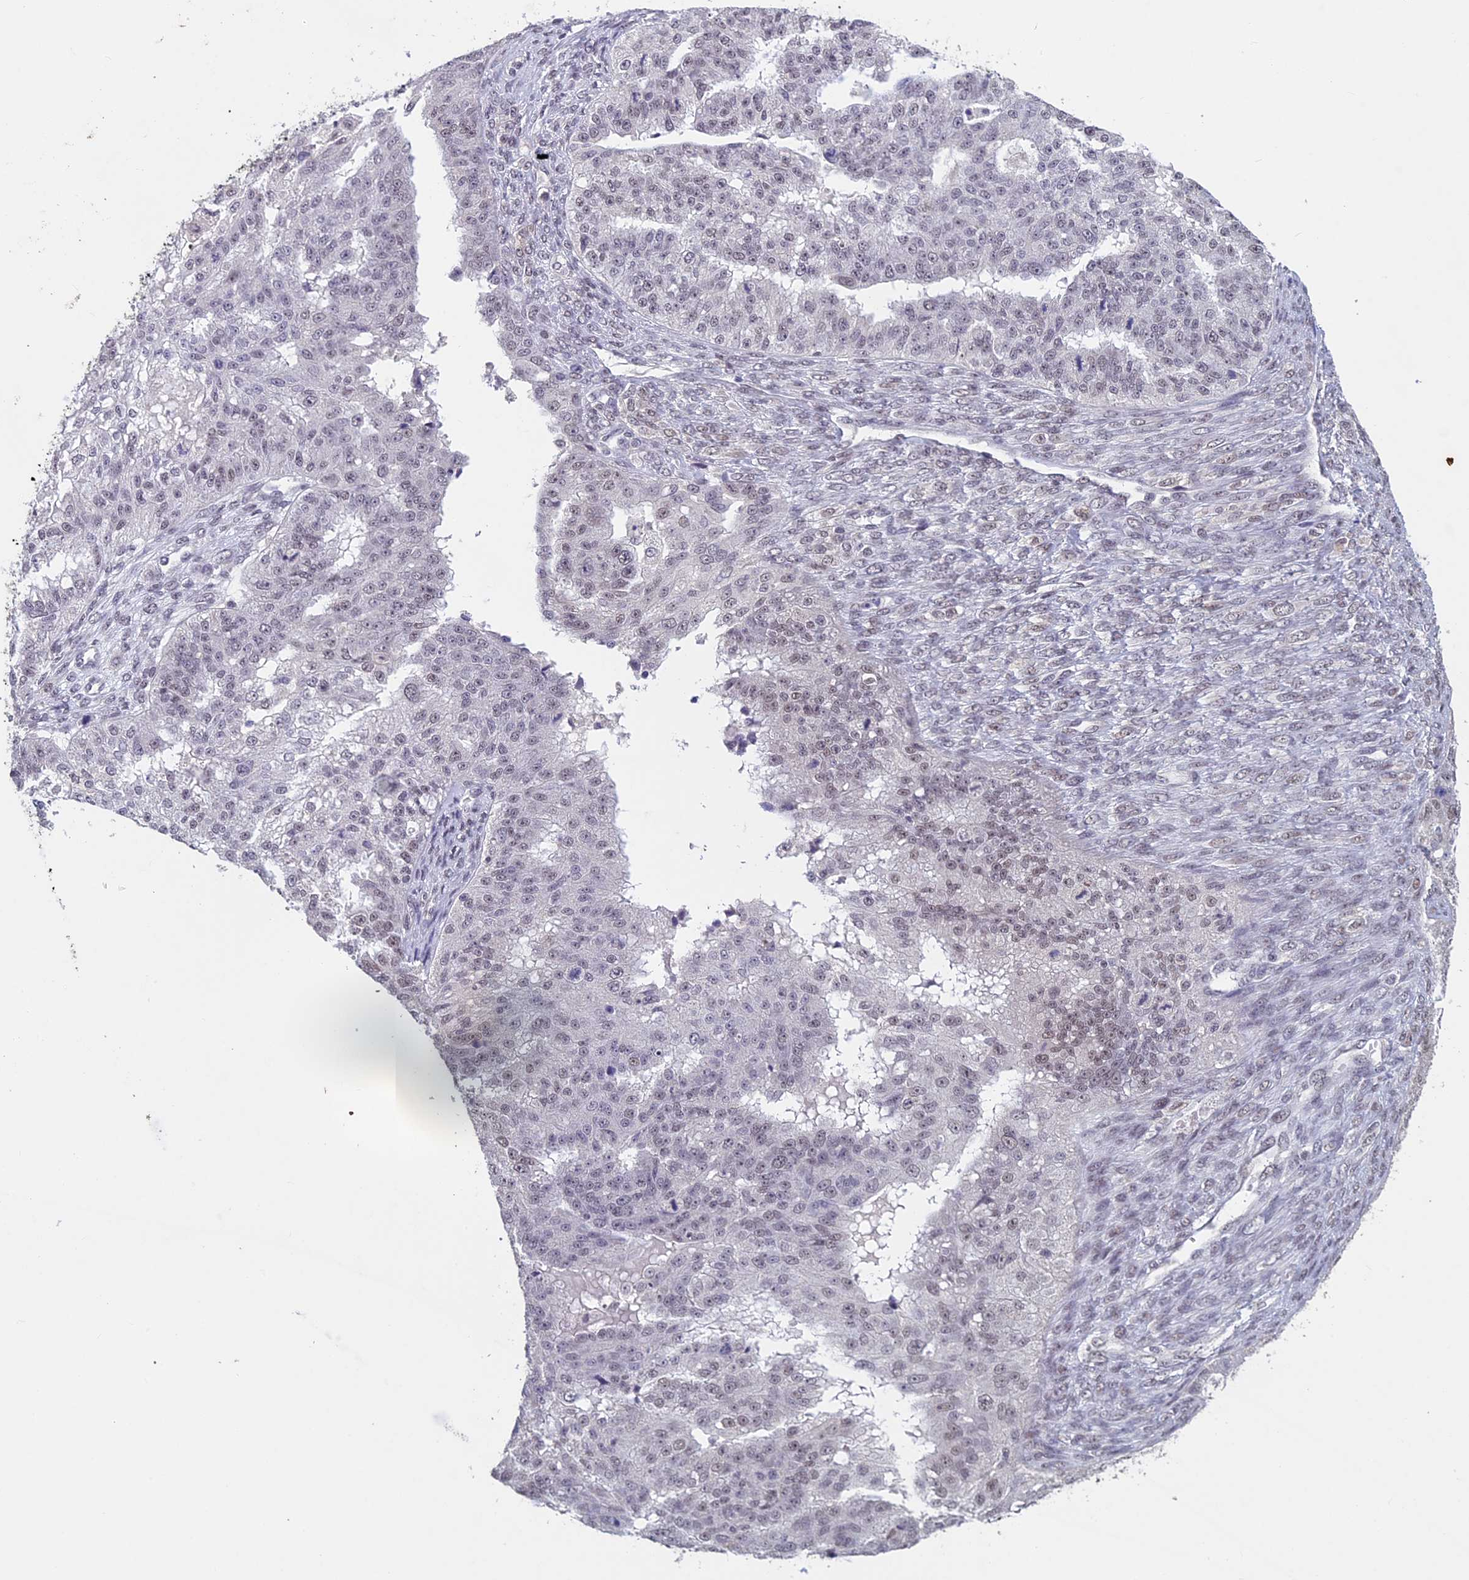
{"staining": {"intensity": "weak", "quantity": "25%-75%", "location": "nuclear"}, "tissue": "ovarian cancer", "cell_type": "Tumor cells", "image_type": "cancer", "snomed": [{"axis": "morphology", "description": "Cystadenocarcinoma, serous, NOS"}, {"axis": "topography", "description": "Ovary"}], "caption": "Immunohistochemistry (IHC) image of ovarian cancer stained for a protein (brown), which displays low levels of weak nuclear expression in approximately 25%-75% of tumor cells.", "gene": "RNF40", "patient": {"sex": "female", "age": 58}}